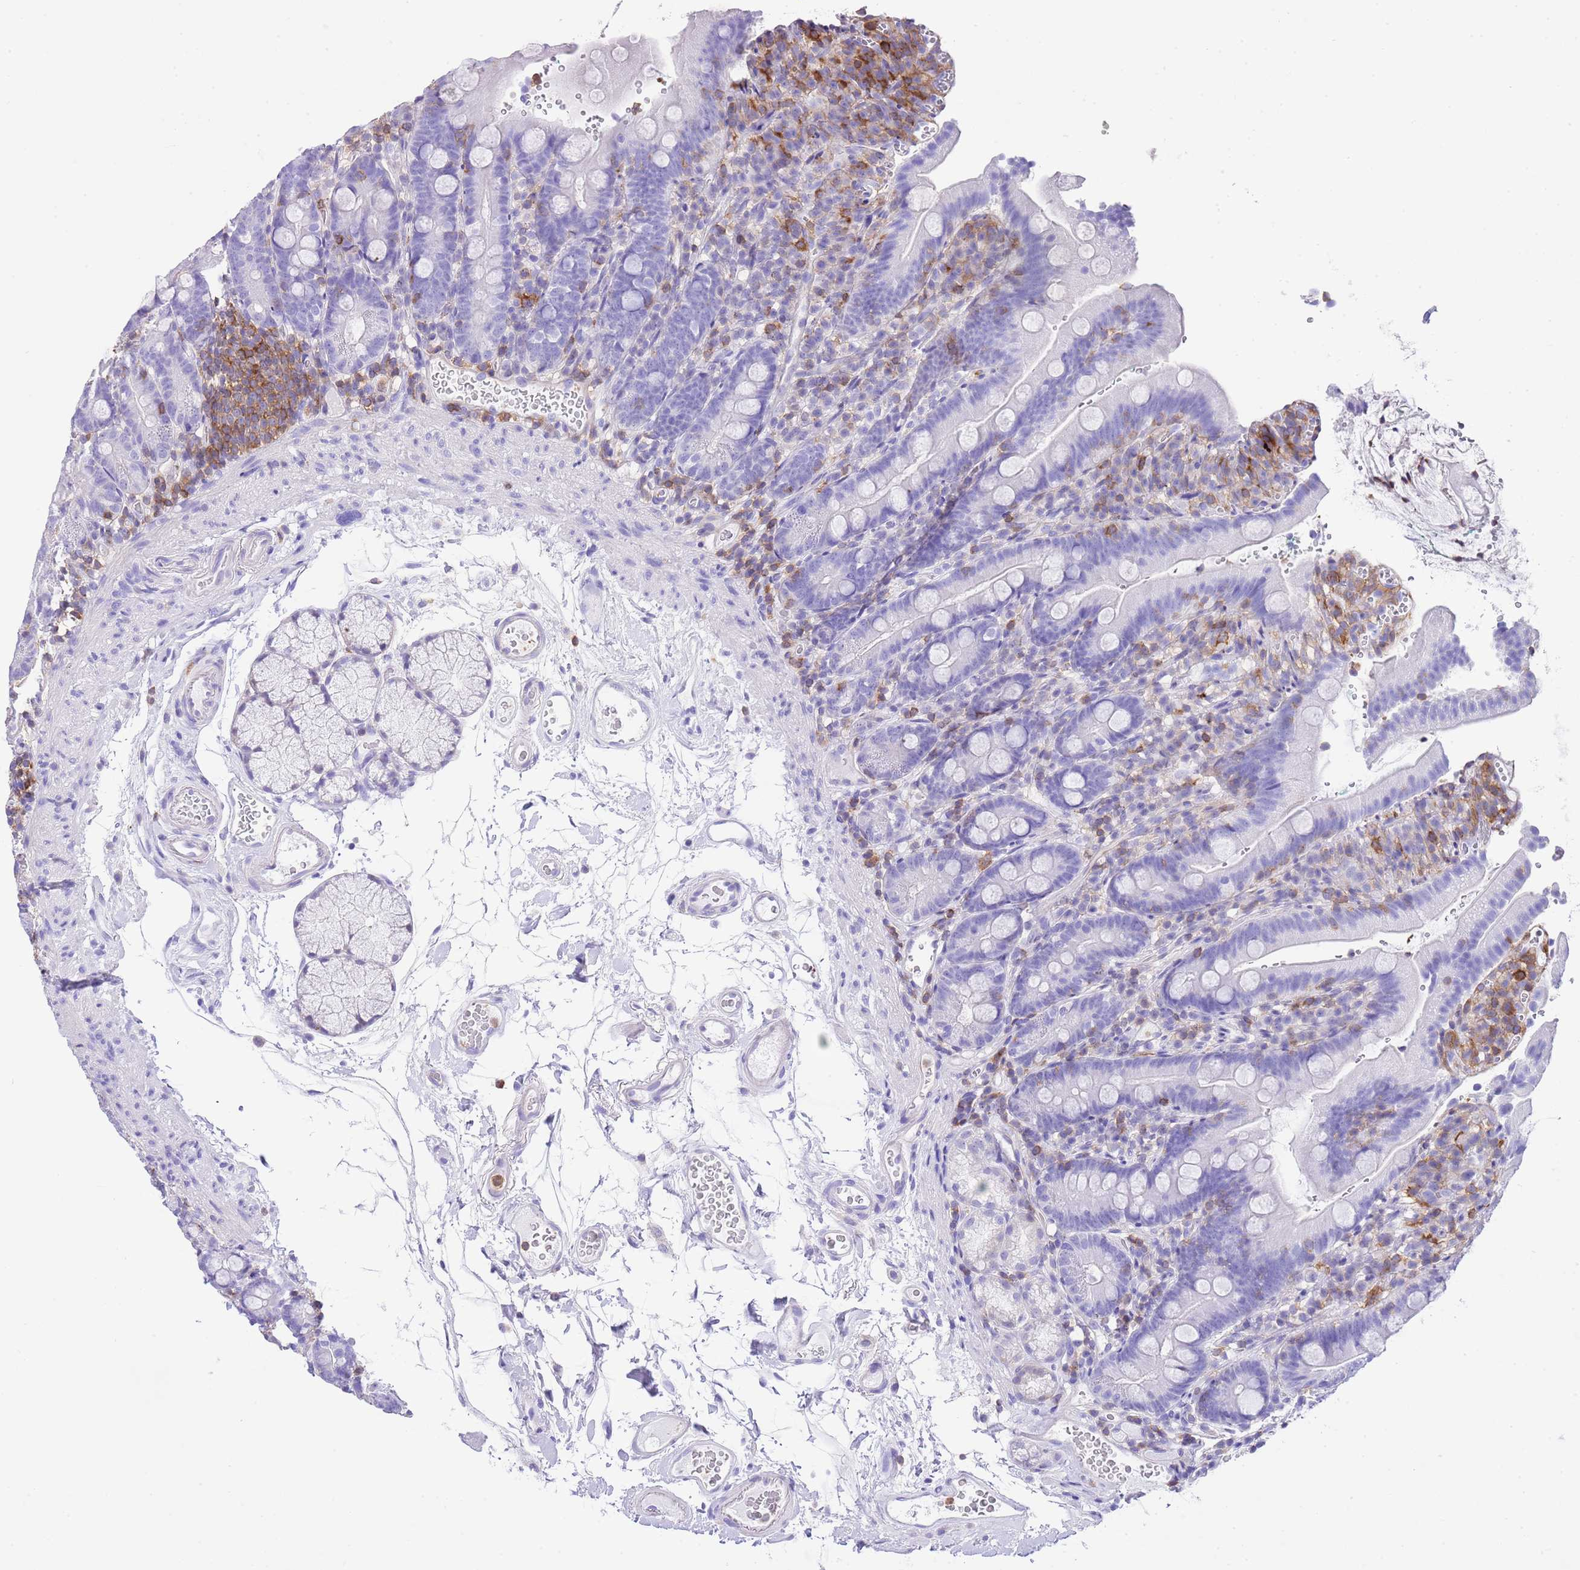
{"staining": {"intensity": "negative", "quantity": "none", "location": "none"}, "tissue": "duodenum", "cell_type": "Glandular cells", "image_type": "normal", "snomed": [{"axis": "morphology", "description": "Normal tissue, NOS"}, {"axis": "topography", "description": "Duodenum"}], "caption": "This is an IHC image of benign duodenum. There is no staining in glandular cells.", "gene": "CNN2", "patient": {"sex": "female", "age": 67}}